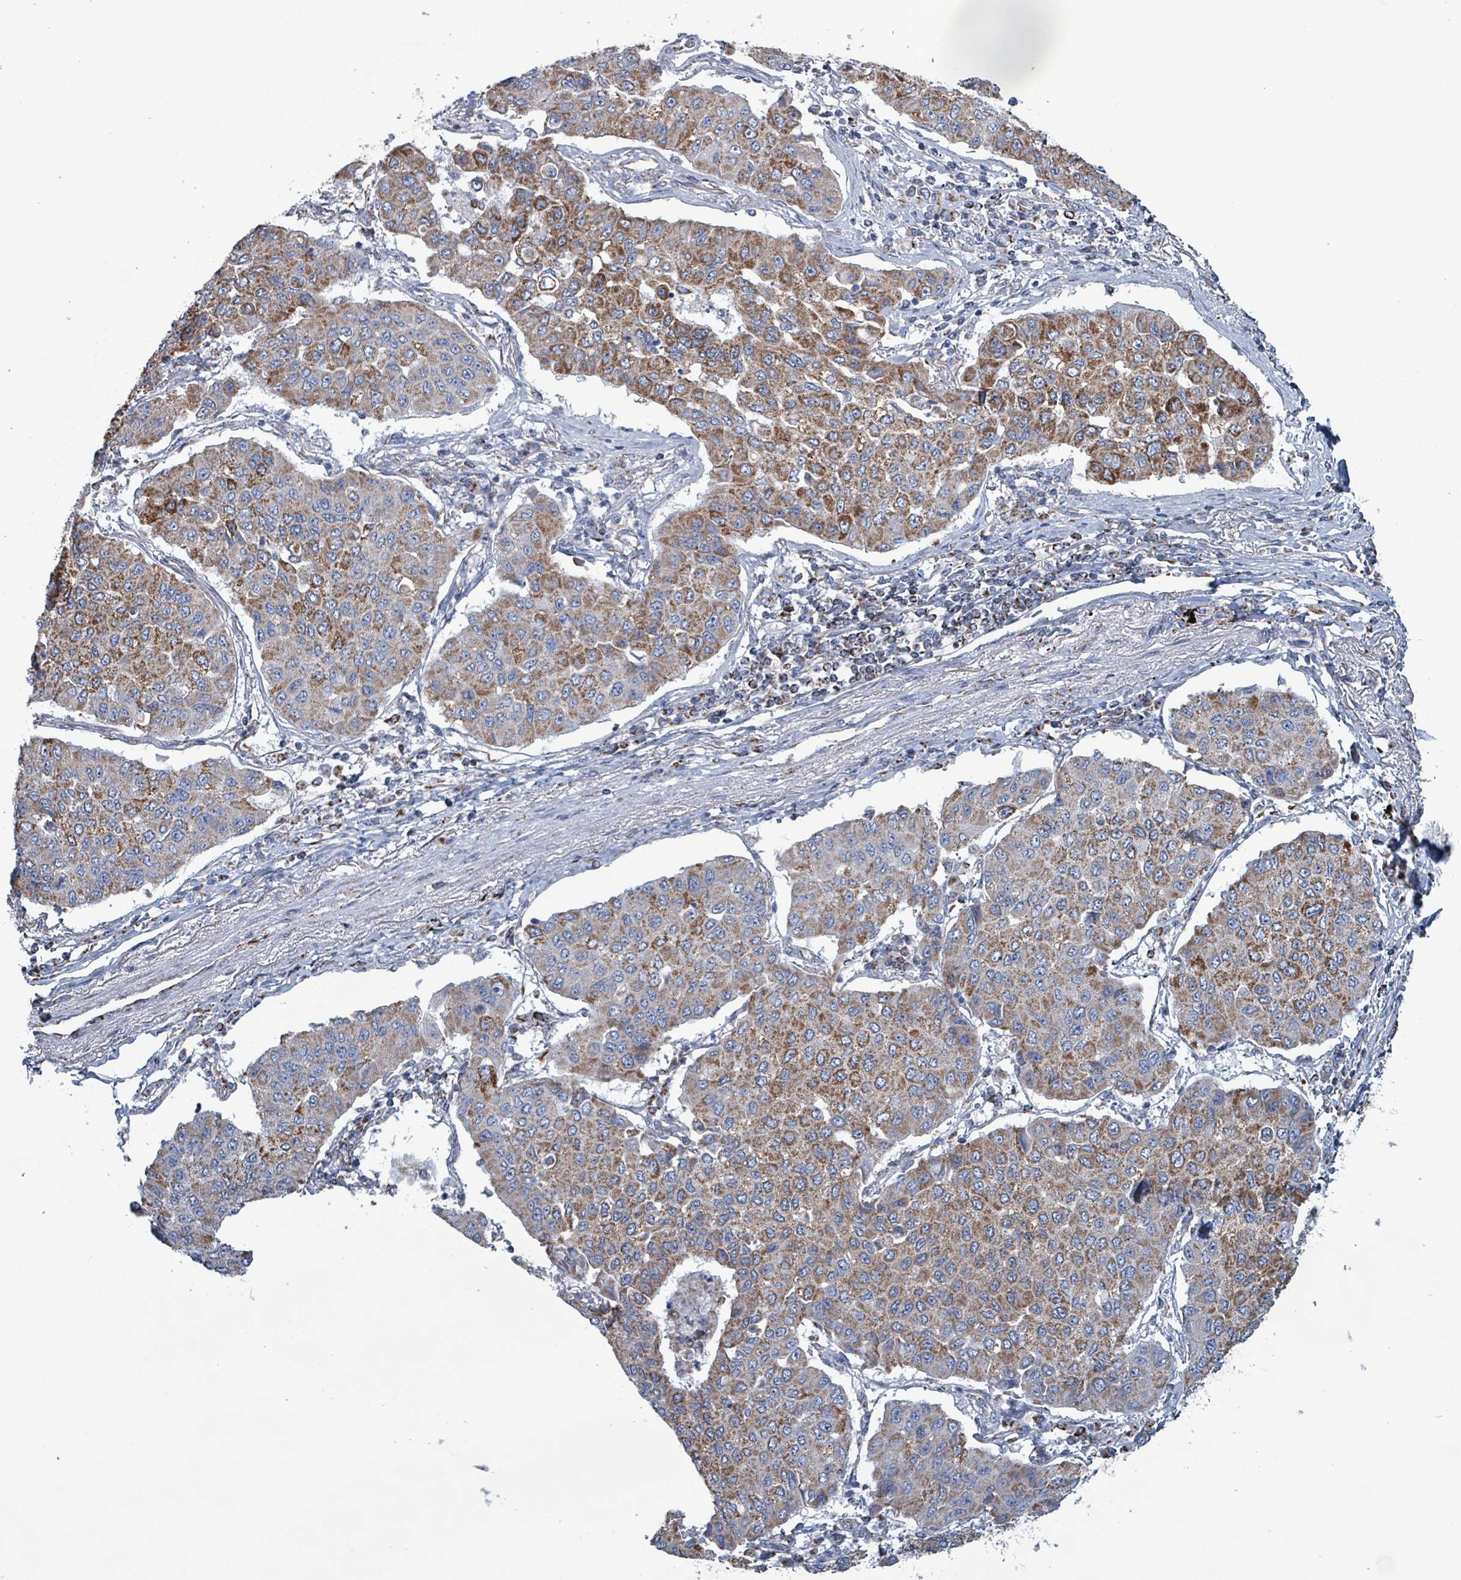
{"staining": {"intensity": "moderate", "quantity": ">75%", "location": "cytoplasmic/membranous"}, "tissue": "lung cancer", "cell_type": "Tumor cells", "image_type": "cancer", "snomed": [{"axis": "morphology", "description": "Squamous cell carcinoma, NOS"}, {"axis": "topography", "description": "Lung"}], "caption": "This image displays lung squamous cell carcinoma stained with IHC to label a protein in brown. The cytoplasmic/membranous of tumor cells show moderate positivity for the protein. Nuclei are counter-stained blue.", "gene": "IDH3B", "patient": {"sex": "male", "age": 74}}